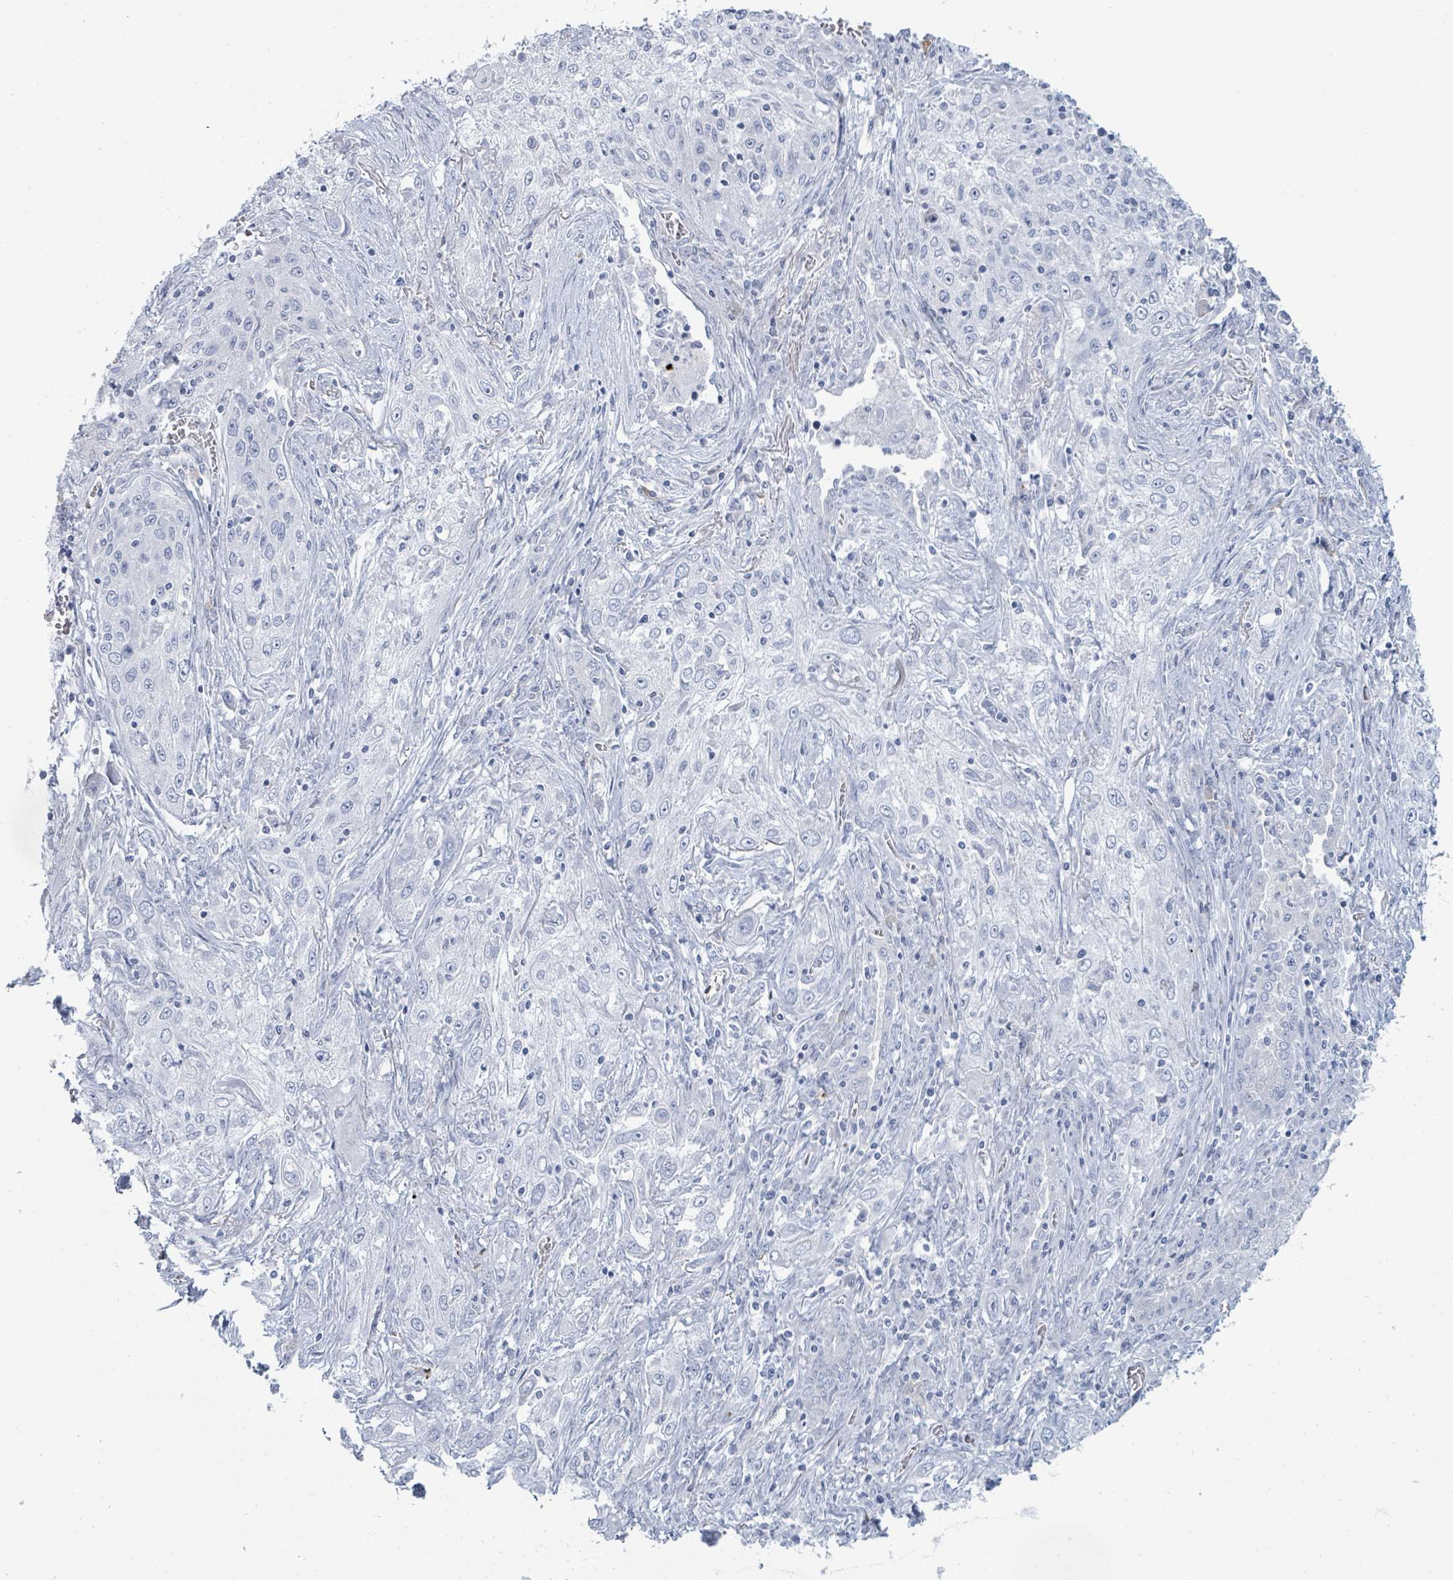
{"staining": {"intensity": "negative", "quantity": "none", "location": "none"}, "tissue": "lung cancer", "cell_type": "Tumor cells", "image_type": "cancer", "snomed": [{"axis": "morphology", "description": "Squamous cell carcinoma, NOS"}, {"axis": "topography", "description": "Lung"}], "caption": "Human lung cancer (squamous cell carcinoma) stained for a protein using immunohistochemistry displays no positivity in tumor cells.", "gene": "PGA3", "patient": {"sex": "female", "age": 69}}